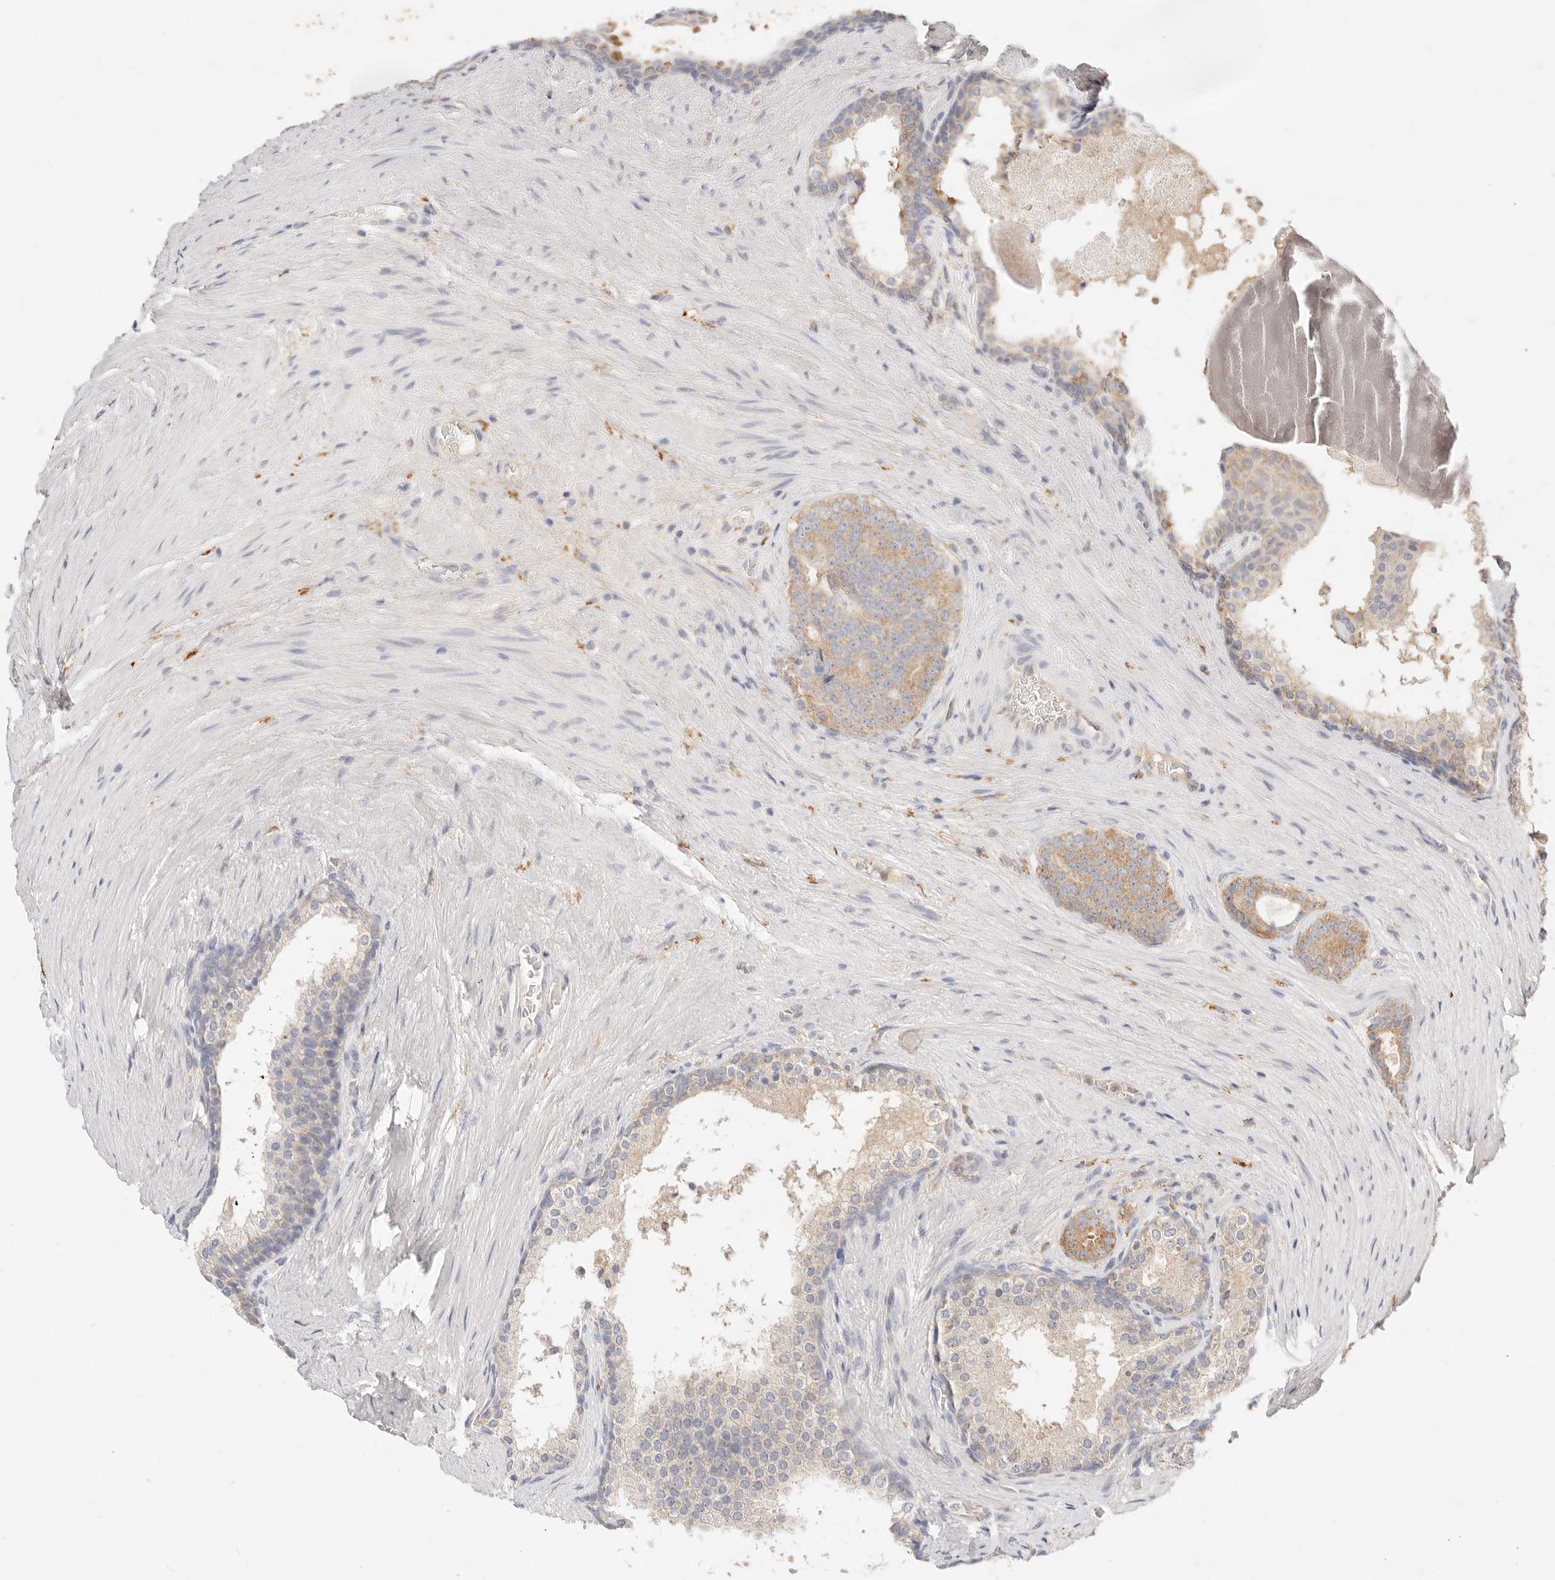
{"staining": {"intensity": "moderate", "quantity": ">75%", "location": "cytoplasmic/membranous"}, "tissue": "prostate cancer", "cell_type": "Tumor cells", "image_type": "cancer", "snomed": [{"axis": "morphology", "description": "Adenocarcinoma, High grade"}, {"axis": "topography", "description": "Prostate"}], "caption": "The photomicrograph reveals a brown stain indicating the presence of a protein in the cytoplasmic/membranous of tumor cells in prostate cancer. Using DAB (3,3'-diaminobenzidine) (brown) and hematoxylin (blue) stains, captured at high magnification using brightfield microscopy.", "gene": "HK2", "patient": {"sex": "male", "age": 56}}